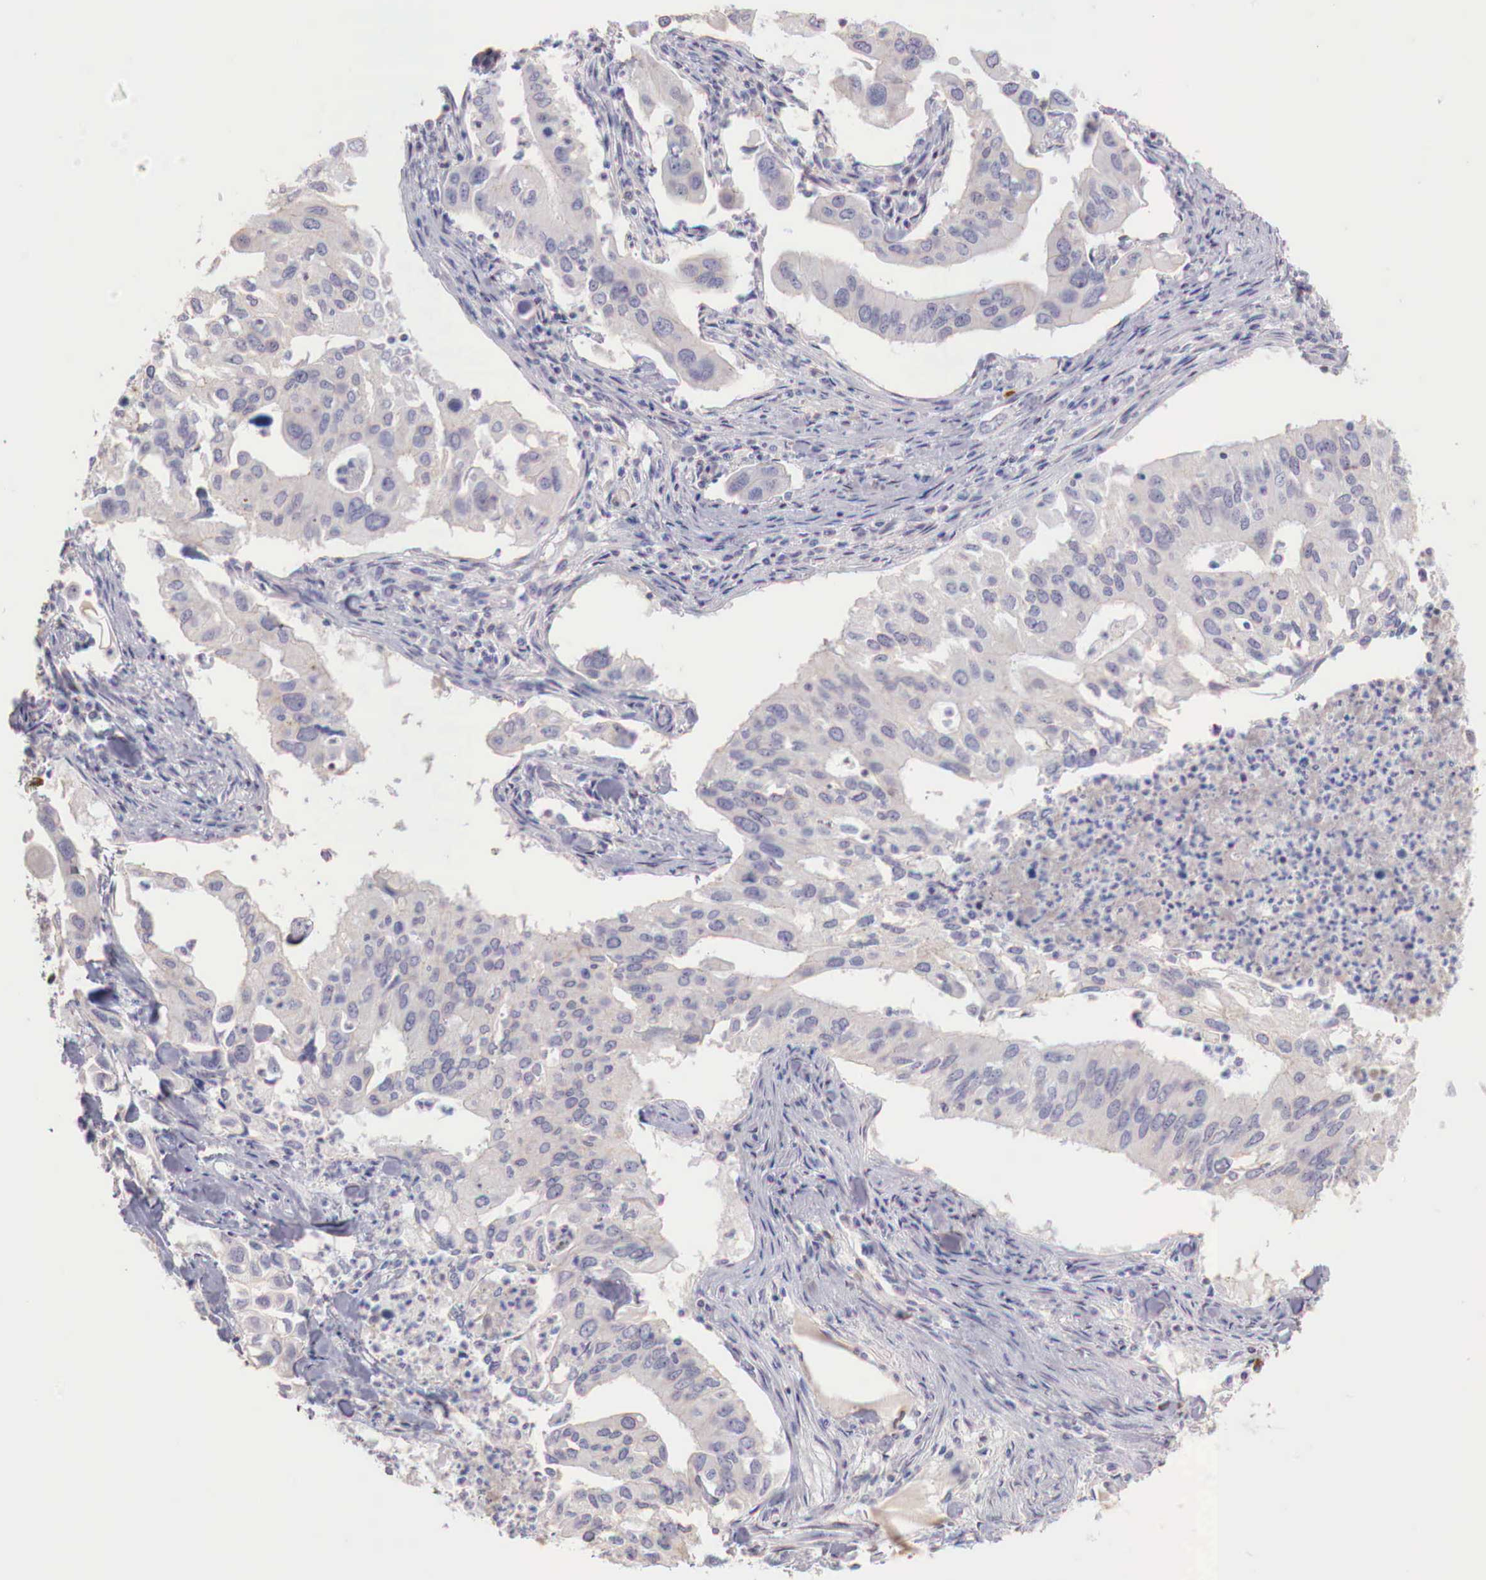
{"staining": {"intensity": "weak", "quantity": "<25%", "location": "cytoplasmic/membranous"}, "tissue": "lung cancer", "cell_type": "Tumor cells", "image_type": "cancer", "snomed": [{"axis": "morphology", "description": "Adenocarcinoma, NOS"}, {"axis": "topography", "description": "Lung"}], "caption": "Lung cancer was stained to show a protein in brown. There is no significant staining in tumor cells.", "gene": "XPNPEP2", "patient": {"sex": "male", "age": 48}}